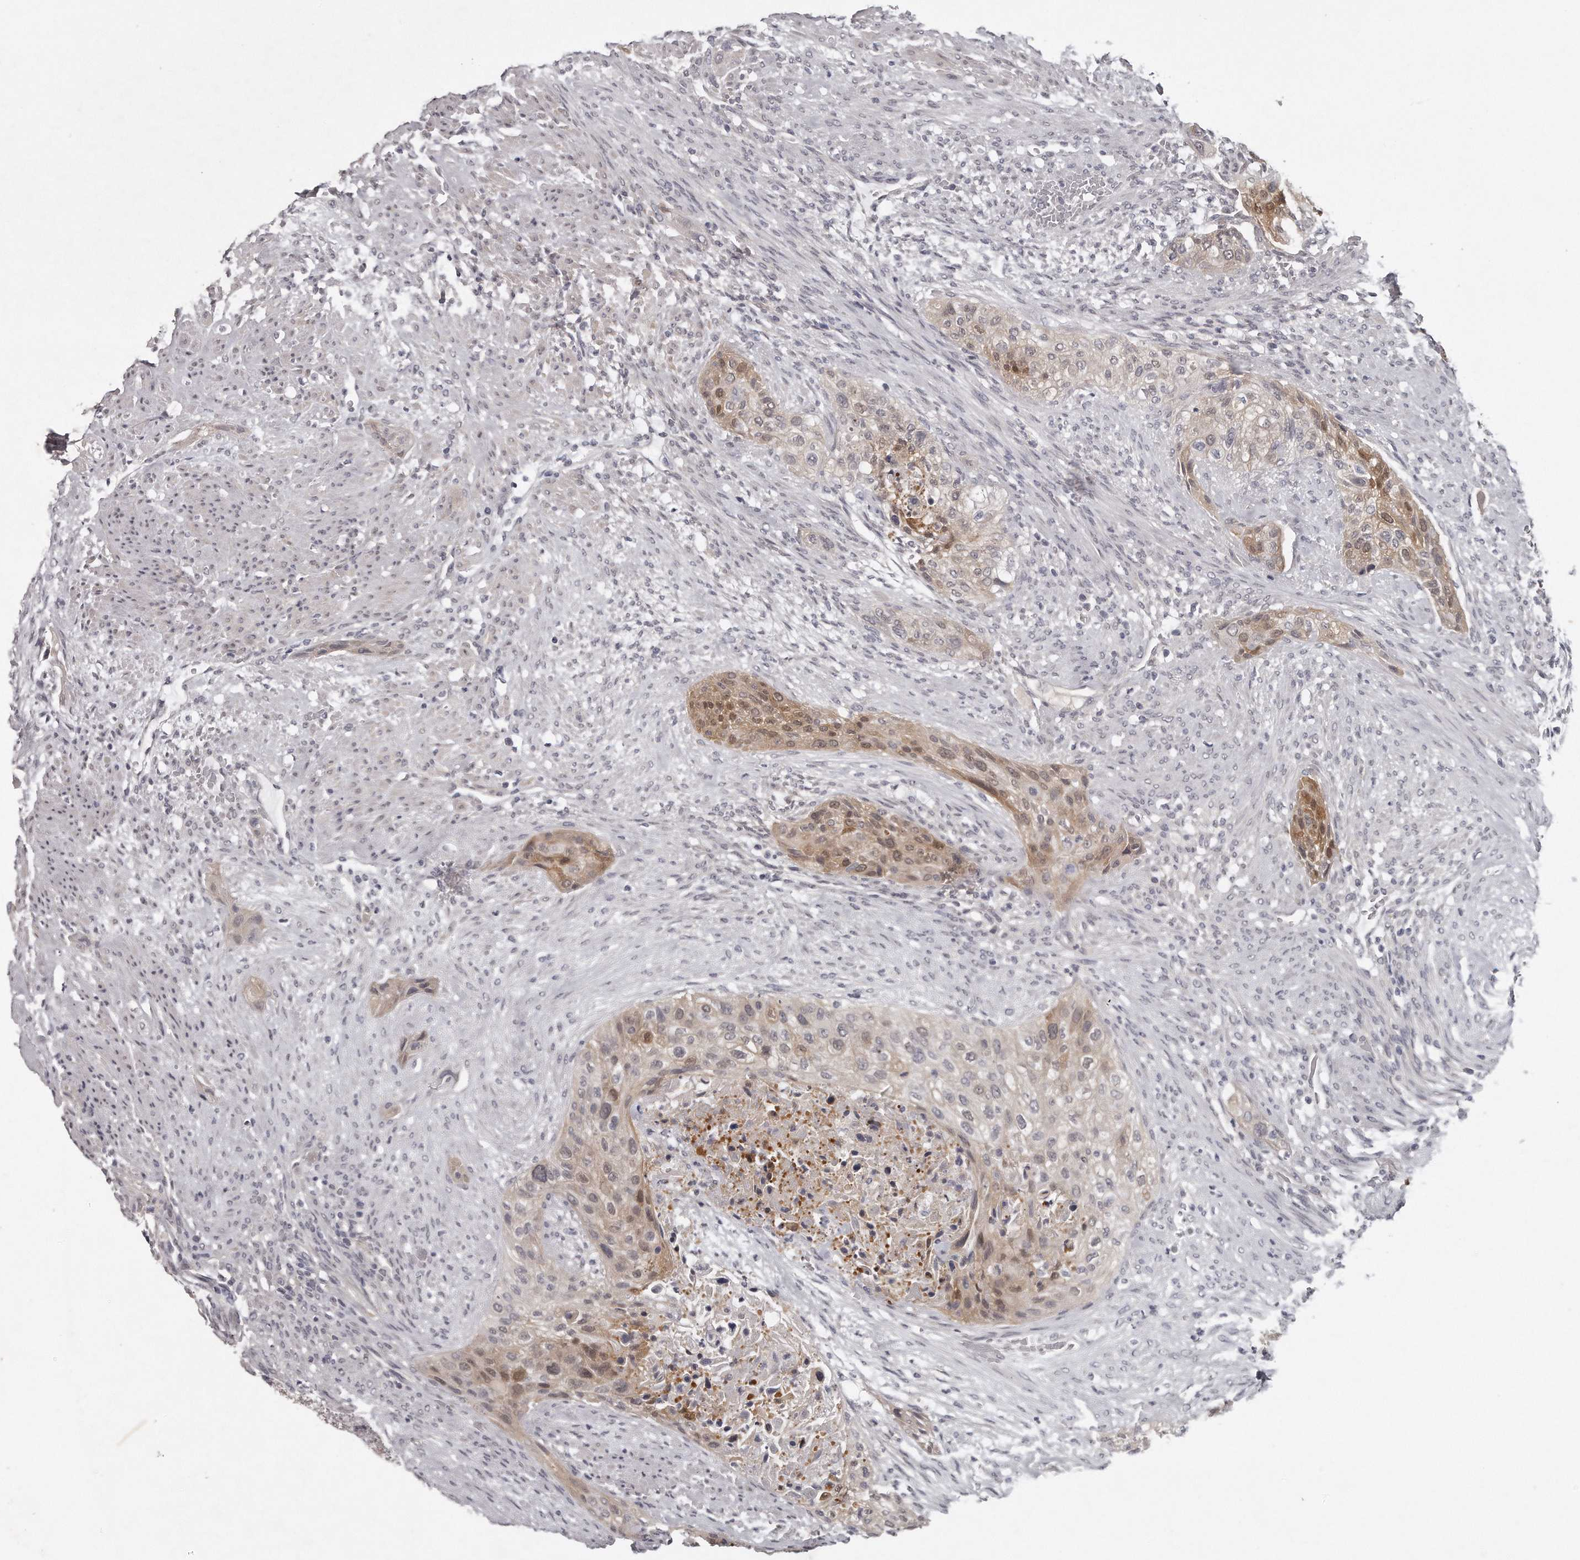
{"staining": {"intensity": "moderate", "quantity": "25%-75%", "location": "nuclear"}, "tissue": "urothelial cancer", "cell_type": "Tumor cells", "image_type": "cancer", "snomed": [{"axis": "morphology", "description": "Urothelial carcinoma, High grade"}, {"axis": "topography", "description": "Urinary bladder"}], "caption": "Protein expression analysis of urothelial cancer exhibits moderate nuclear staining in about 25%-75% of tumor cells.", "gene": "GGCT", "patient": {"sex": "male", "age": 35}}